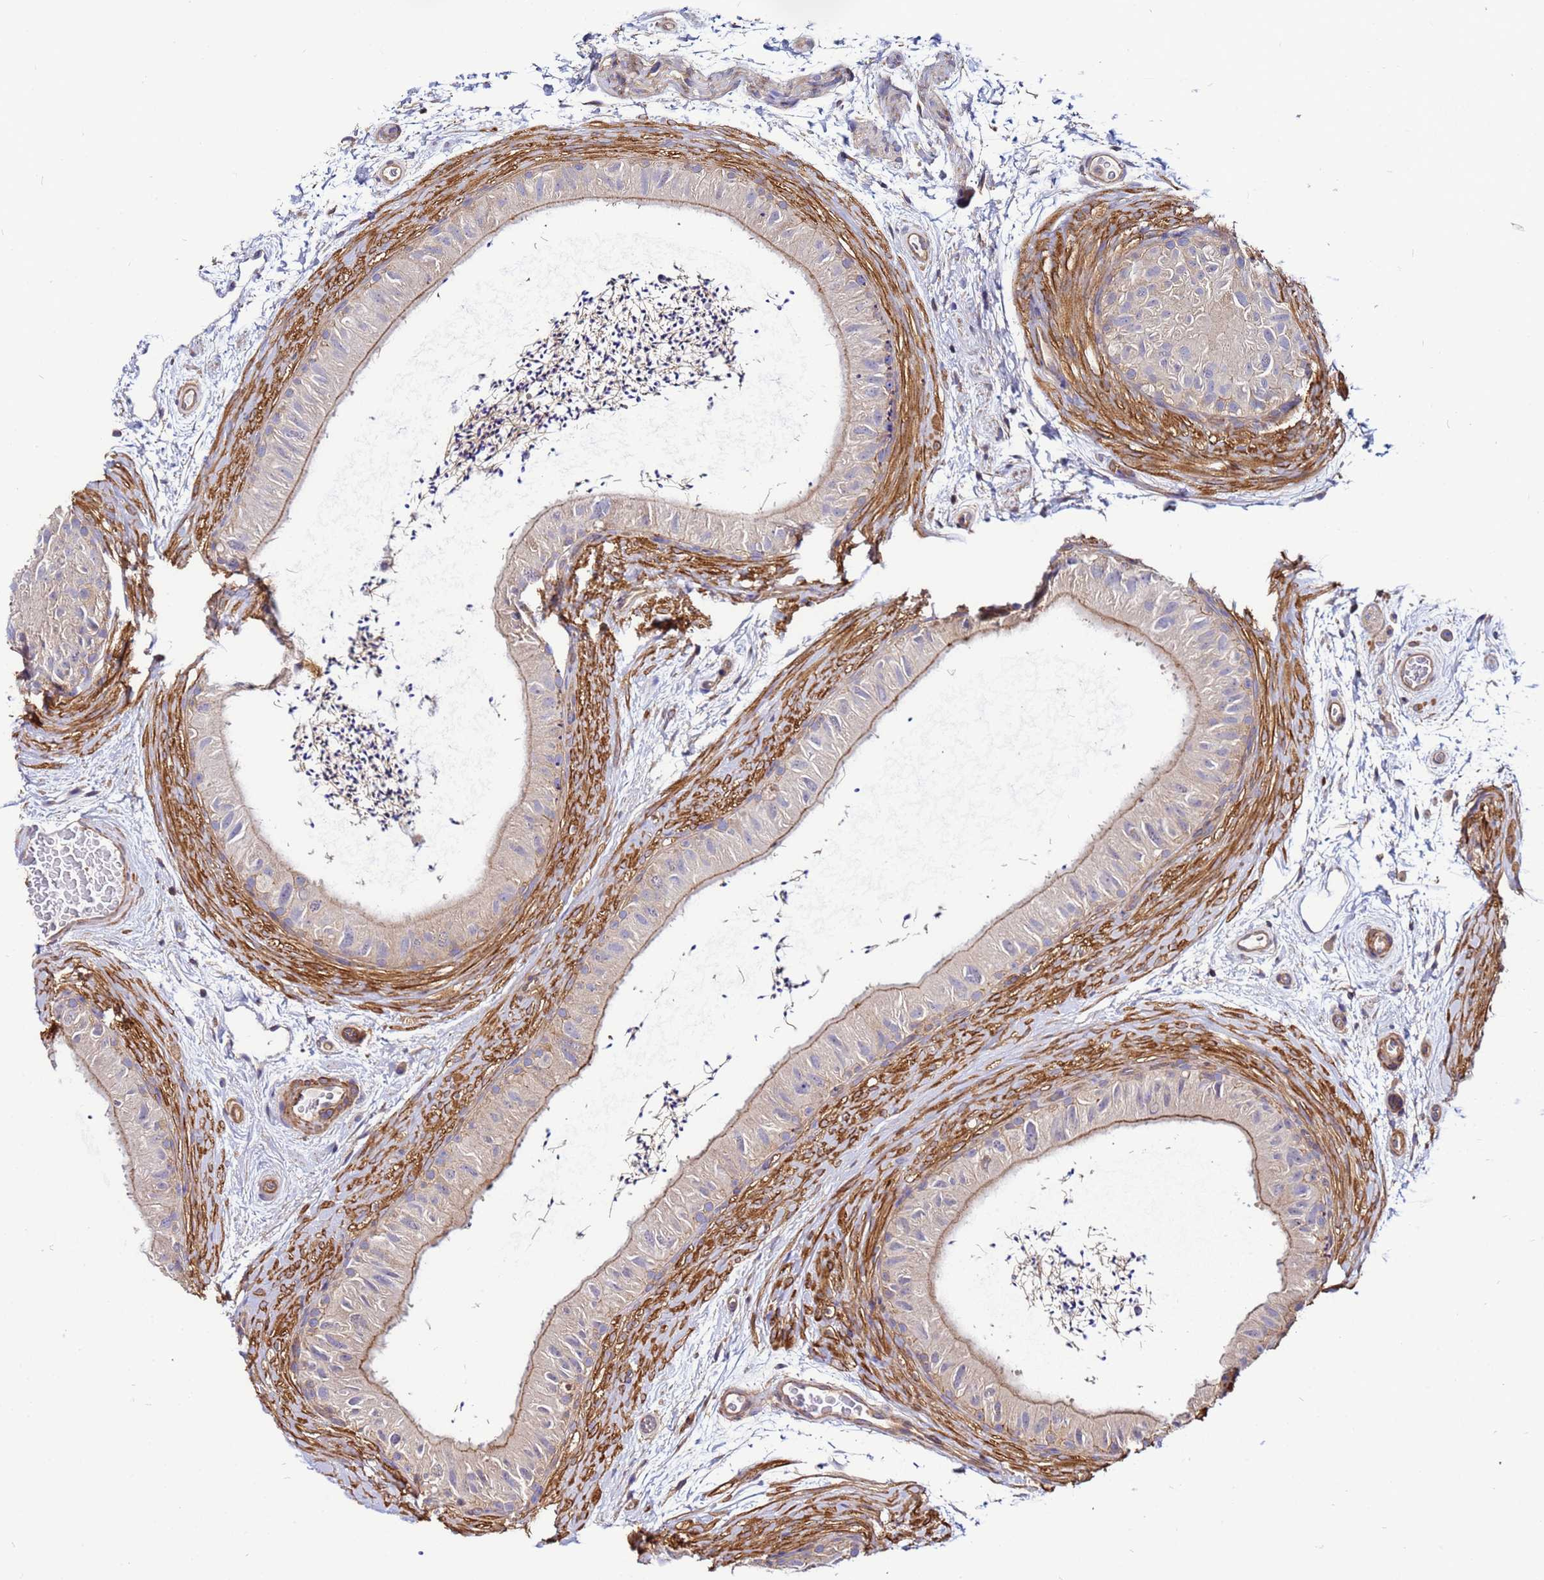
{"staining": {"intensity": "weak", "quantity": ">75%", "location": "cytoplasmic/membranous"}, "tissue": "epididymis", "cell_type": "Glandular cells", "image_type": "normal", "snomed": [{"axis": "morphology", "description": "Normal tissue, NOS"}, {"axis": "topography", "description": "Epididymis"}], "caption": "Protein expression analysis of benign epididymis displays weak cytoplasmic/membranous positivity in about >75% of glandular cells. The staining was performed using DAB (3,3'-diaminobenzidine), with brown indicating positive protein expression. Nuclei are stained blue with hematoxylin.", "gene": "STK38L", "patient": {"sex": "male", "age": 50}}